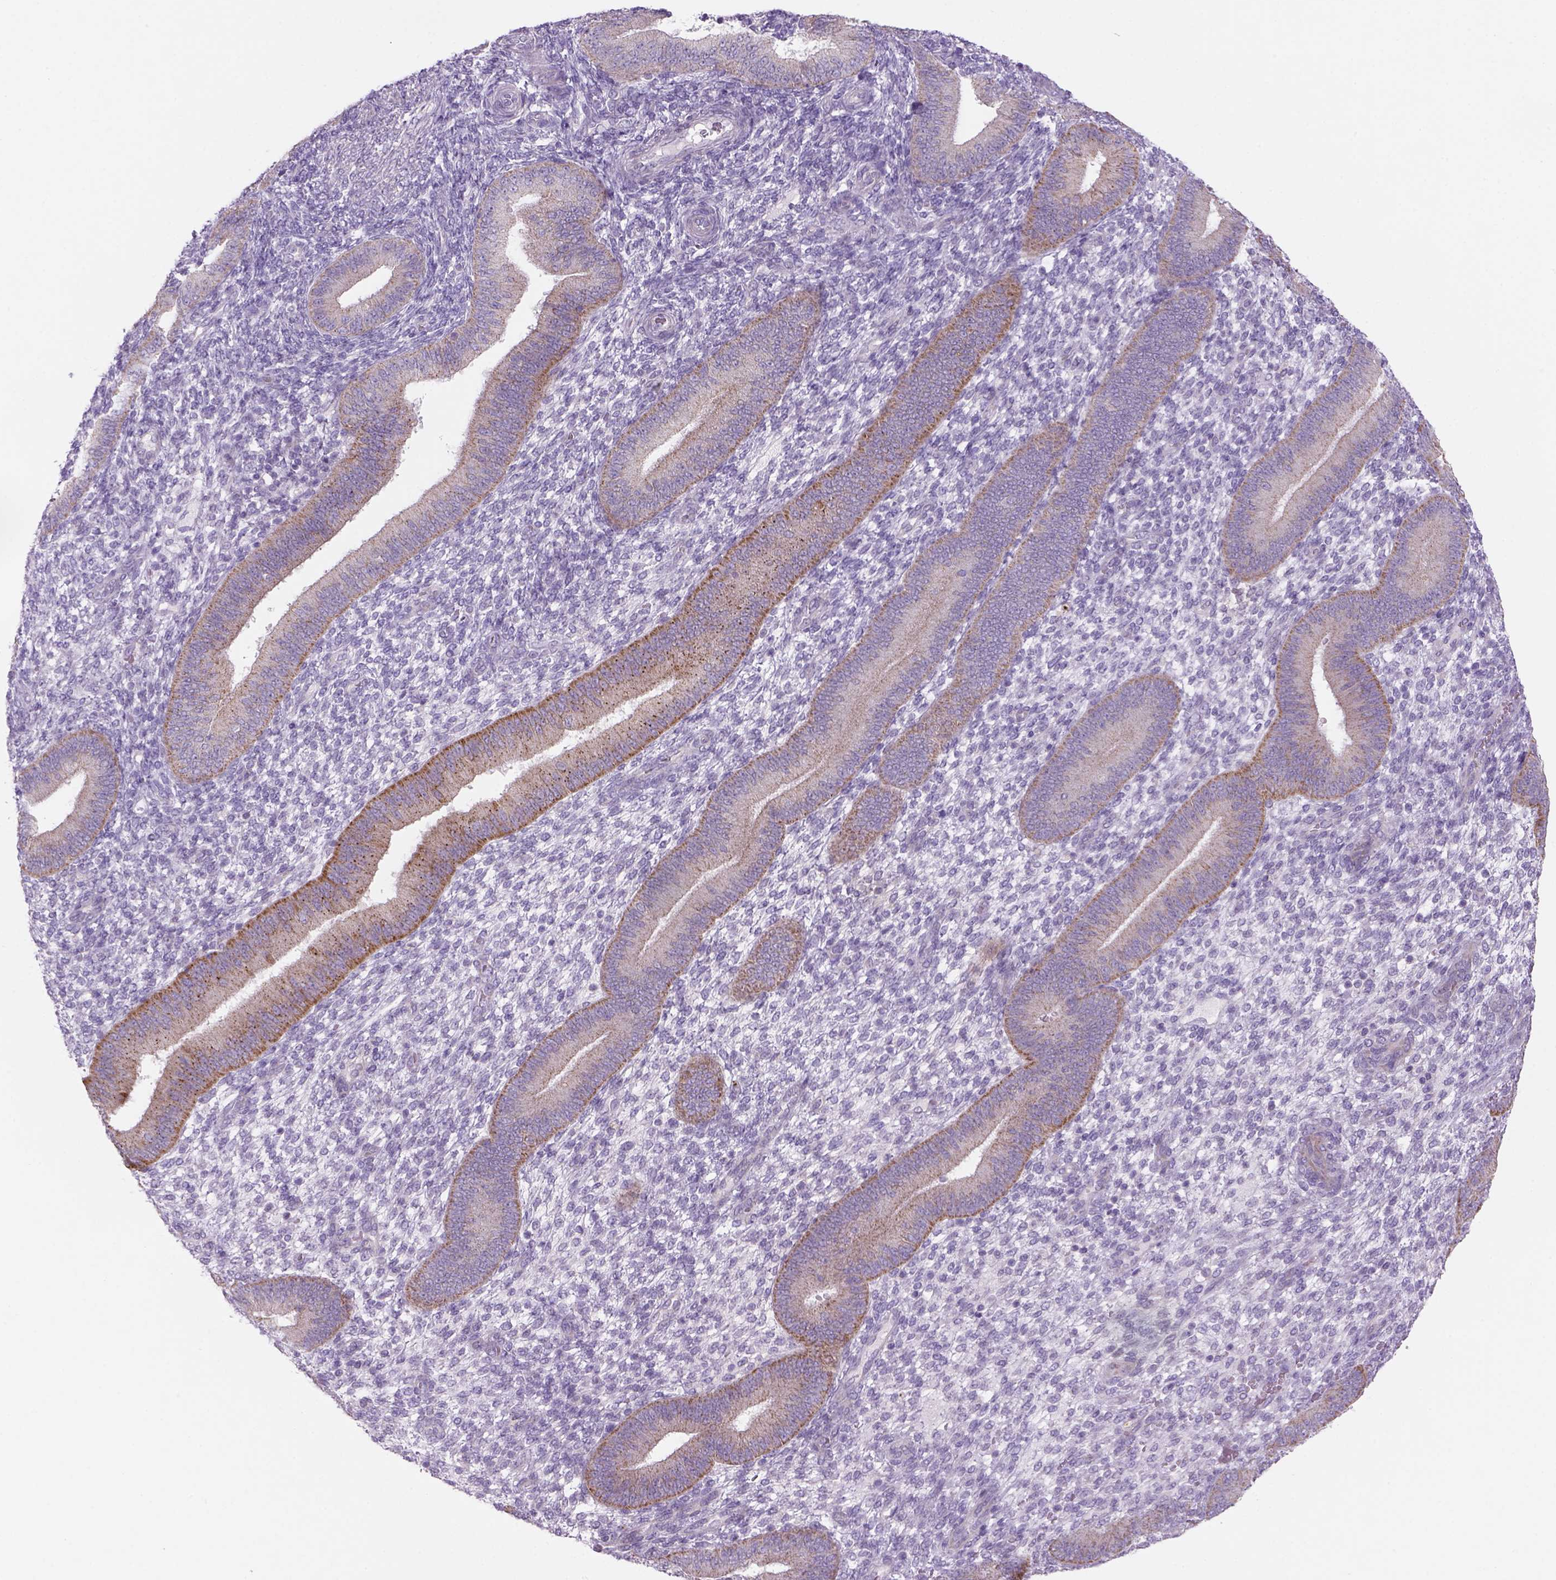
{"staining": {"intensity": "negative", "quantity": "none", "location": "none"}, "tissue": "endometrium", "cell_type": "Cells in endometrial stroma", "image_type": "normal", "snomed": [{"axis": "morphology", "description": "Normal tissue, NOS"}, {"axis": "topography", "description": "Endometrium"}], "caption": "Endometrium was stained to show a protein in brown. There is no significant positivity in cells in endometrial stroma.", "gene": "ADGRV1", "patient": {"sex": "female", "age": 39}}